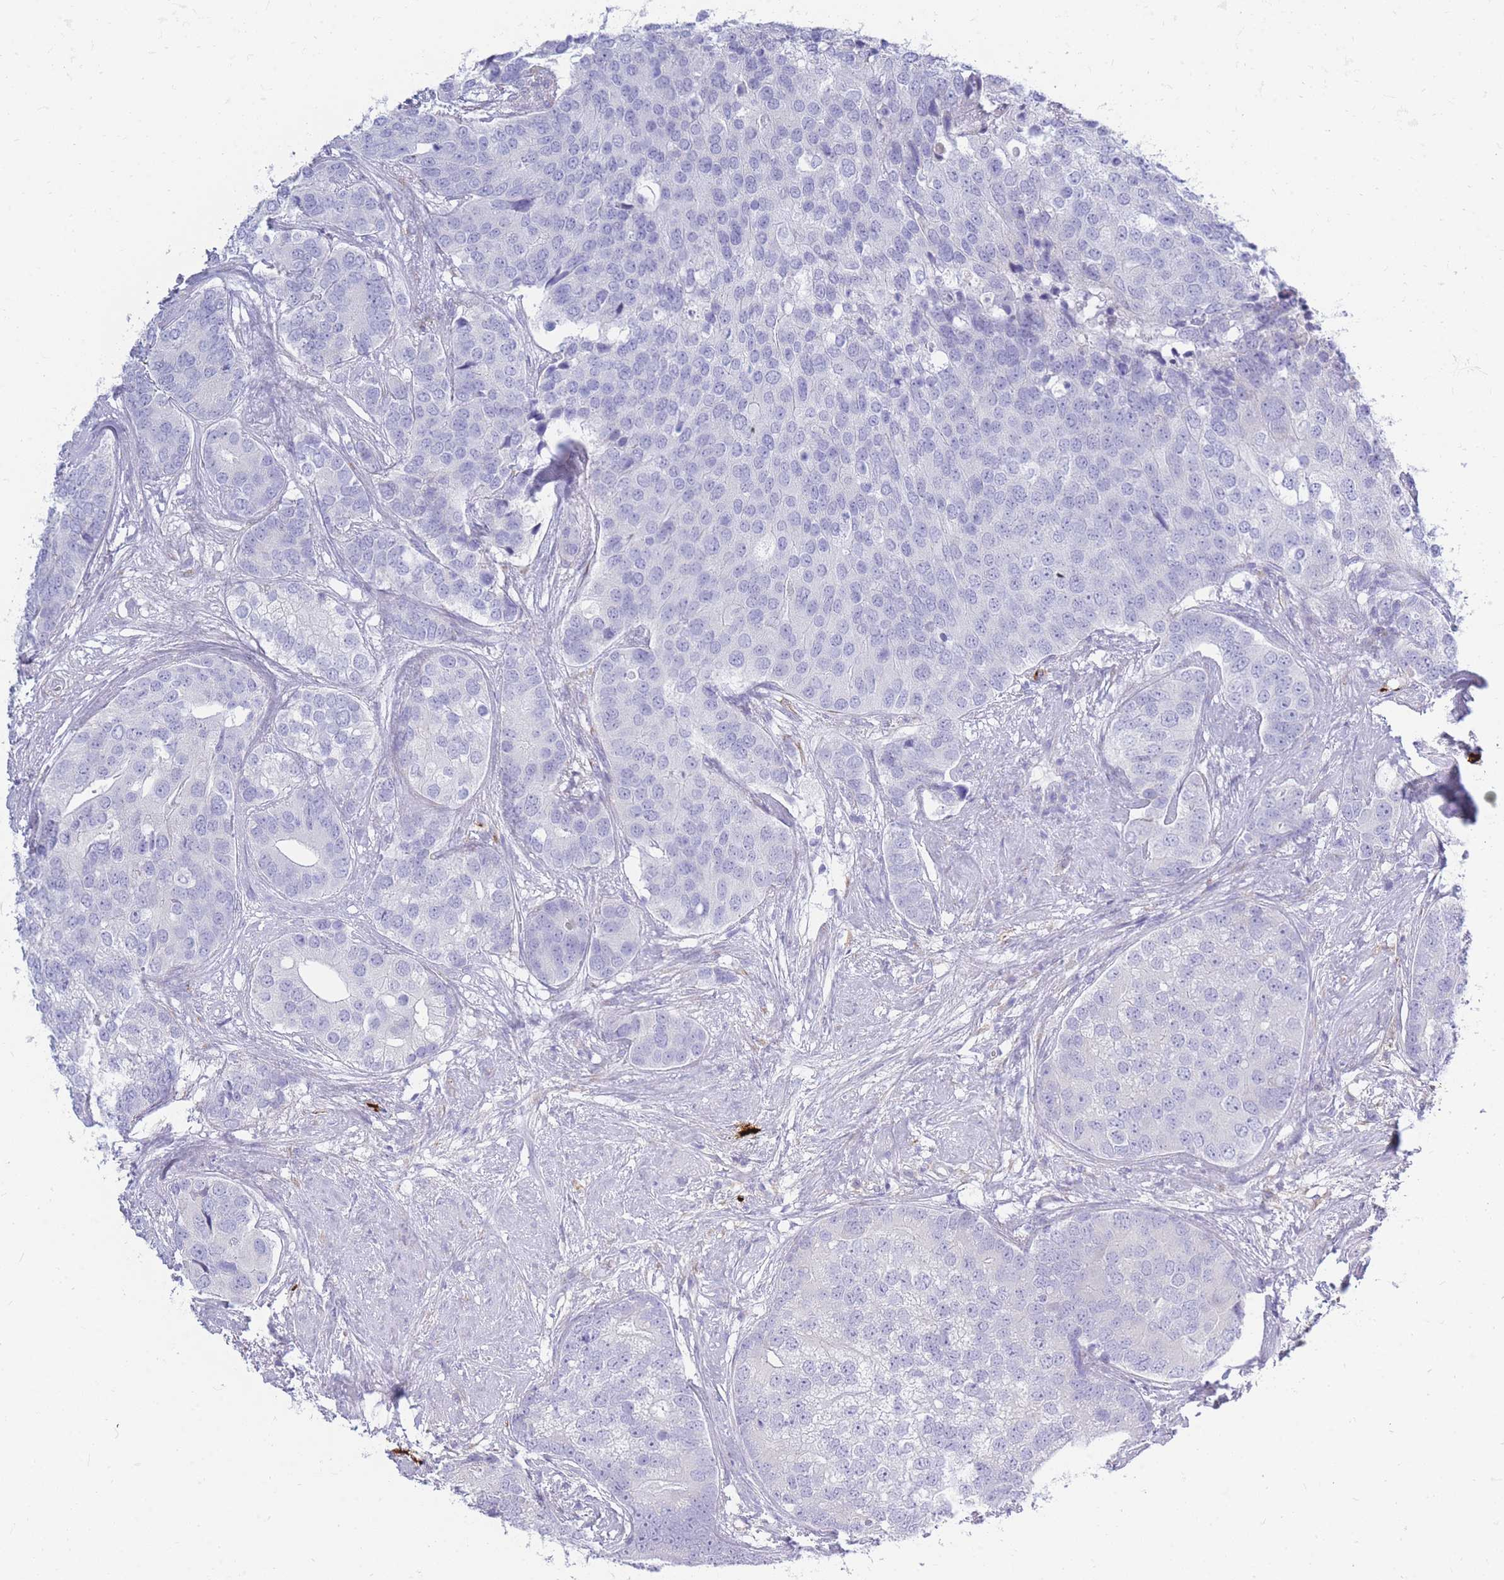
{"staining": {"intensity": "negative", "quantity": "none", "location": "none"}, "tissue": "prostate cancer", "cell_type": "Tumor cells", "image_type": "cancer", "snomed": [{"axis": "morphology", "description": "Adenocarcinoma, High grade"}, {"axis": "topography", "description": "Prostate"}], "caption": "This is a histopathology image of IHC staining of prostate cancer (adenocarcinoma (high-grade)), which shows no expression in tumor cells. The staining was performed using DAB to visualize the protein expression in brown, while the nuclei were stained in blue with hematoxylin (Magnification: 20x).", "gene": "TPSD1", "patient": {"sex": "male", "age": 62}}